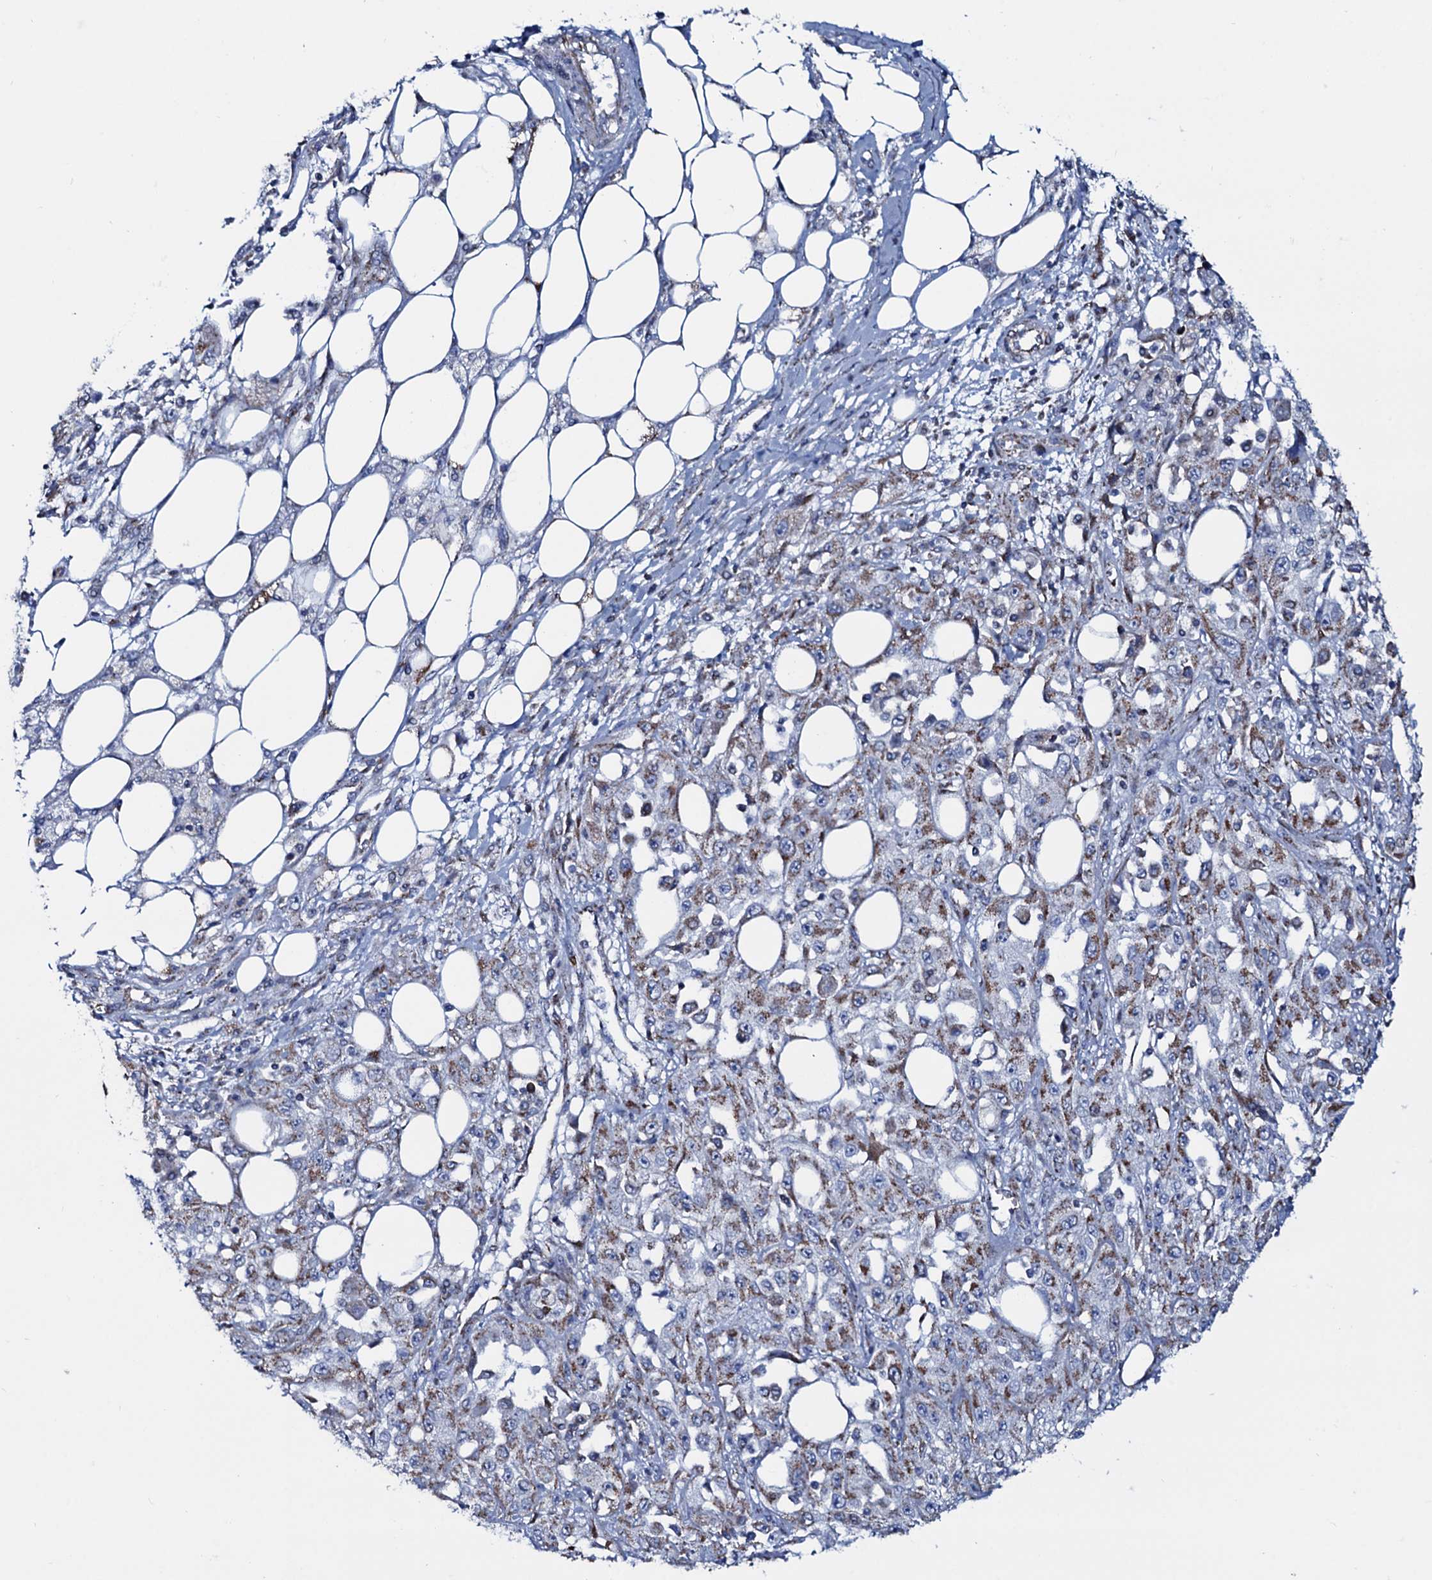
{"staining": {"intensity": "moderate", "quantity": ">75%", "location": "cytoplasmic/membranous"}, "tissue": "skin cancer", "cell_type": "Tumor cells", "image_type": "cancer", "snomed": [{"axis": "morphology", "description": "Squamous cell carcinoma, NOS"}, {"axis": "morphology", "description": "Squamous cell carcinoma, metastatic, NOS"}, {"axis": "topography", "description": "Skin"}, {"axis": "topography", "description": "Lymph node"}], "caption": "Human skin cancer (metastatic squamous cell carcinoma) stained with a brown dye exhibits moderate cytoplasmic/membranous positive positivity in approximately >75% of tumor cells.", "gene": "MRPS35", "patient": {"sex": "male", "age": 75}}